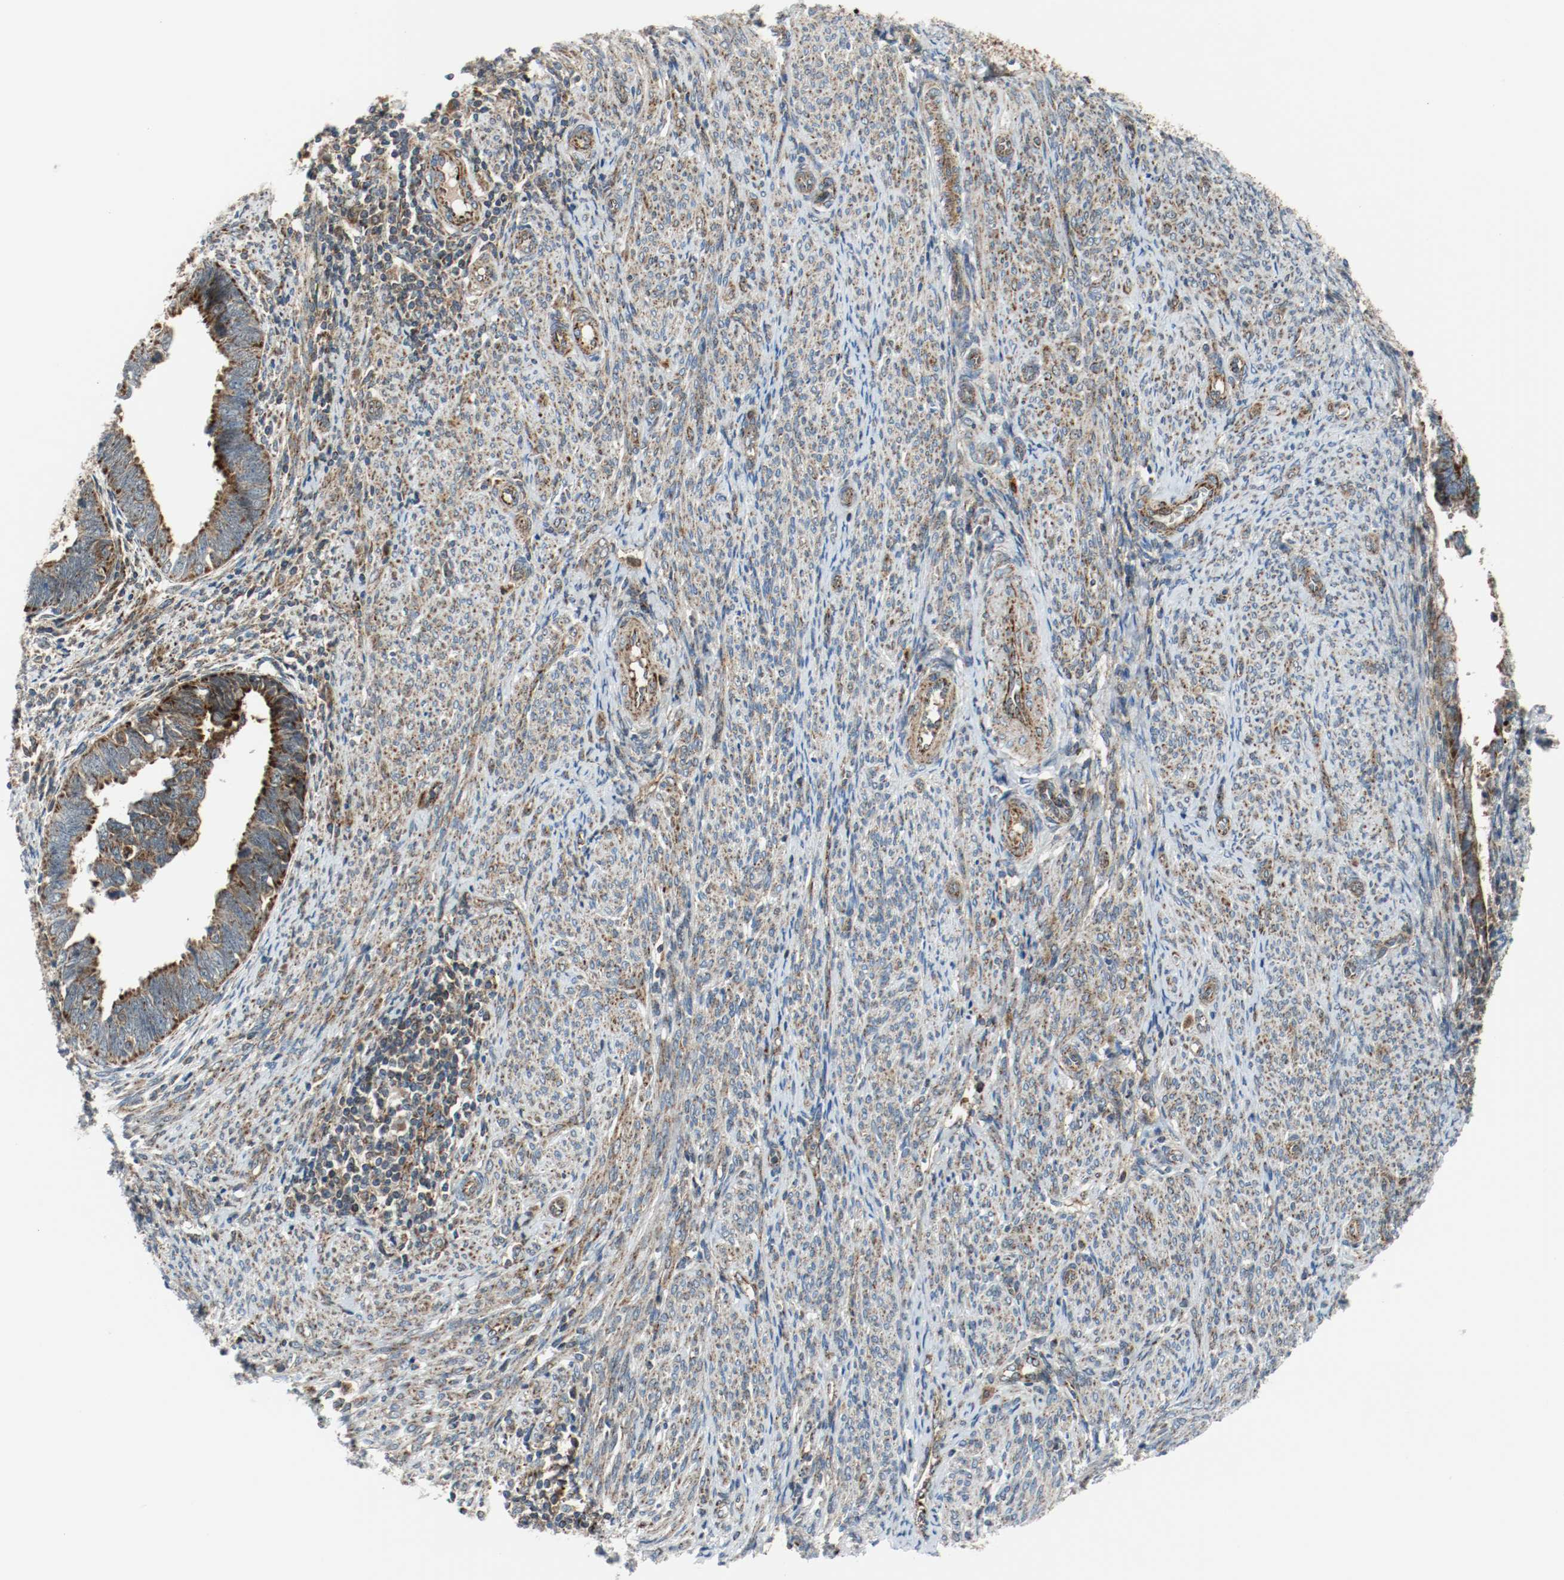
{"staining": {"intensity": "strong", "quantity": ">75%", "location": "cytoplasmic/membranous"}, "tissue": "endometrial cancer", "cell_type": "Tumor cells", "image_type": "cancer", "snomed": [{"axis": "morphology", "description": "Adenocarcinoma, NOS"}, {"axis": "topography", "description": "Endometrium"}], "caption": "Protein staining shows strong cytoplasmic/membranous positivity in about >75% of tumor cells in endometrial cancer. The staining is performed using DAB brown chromogen to label protein expression. The nuclei are counter-stained blue using hematoxylin.", "gene": "TXNRD1", "patient": {"sex": "female", "age": 75}}